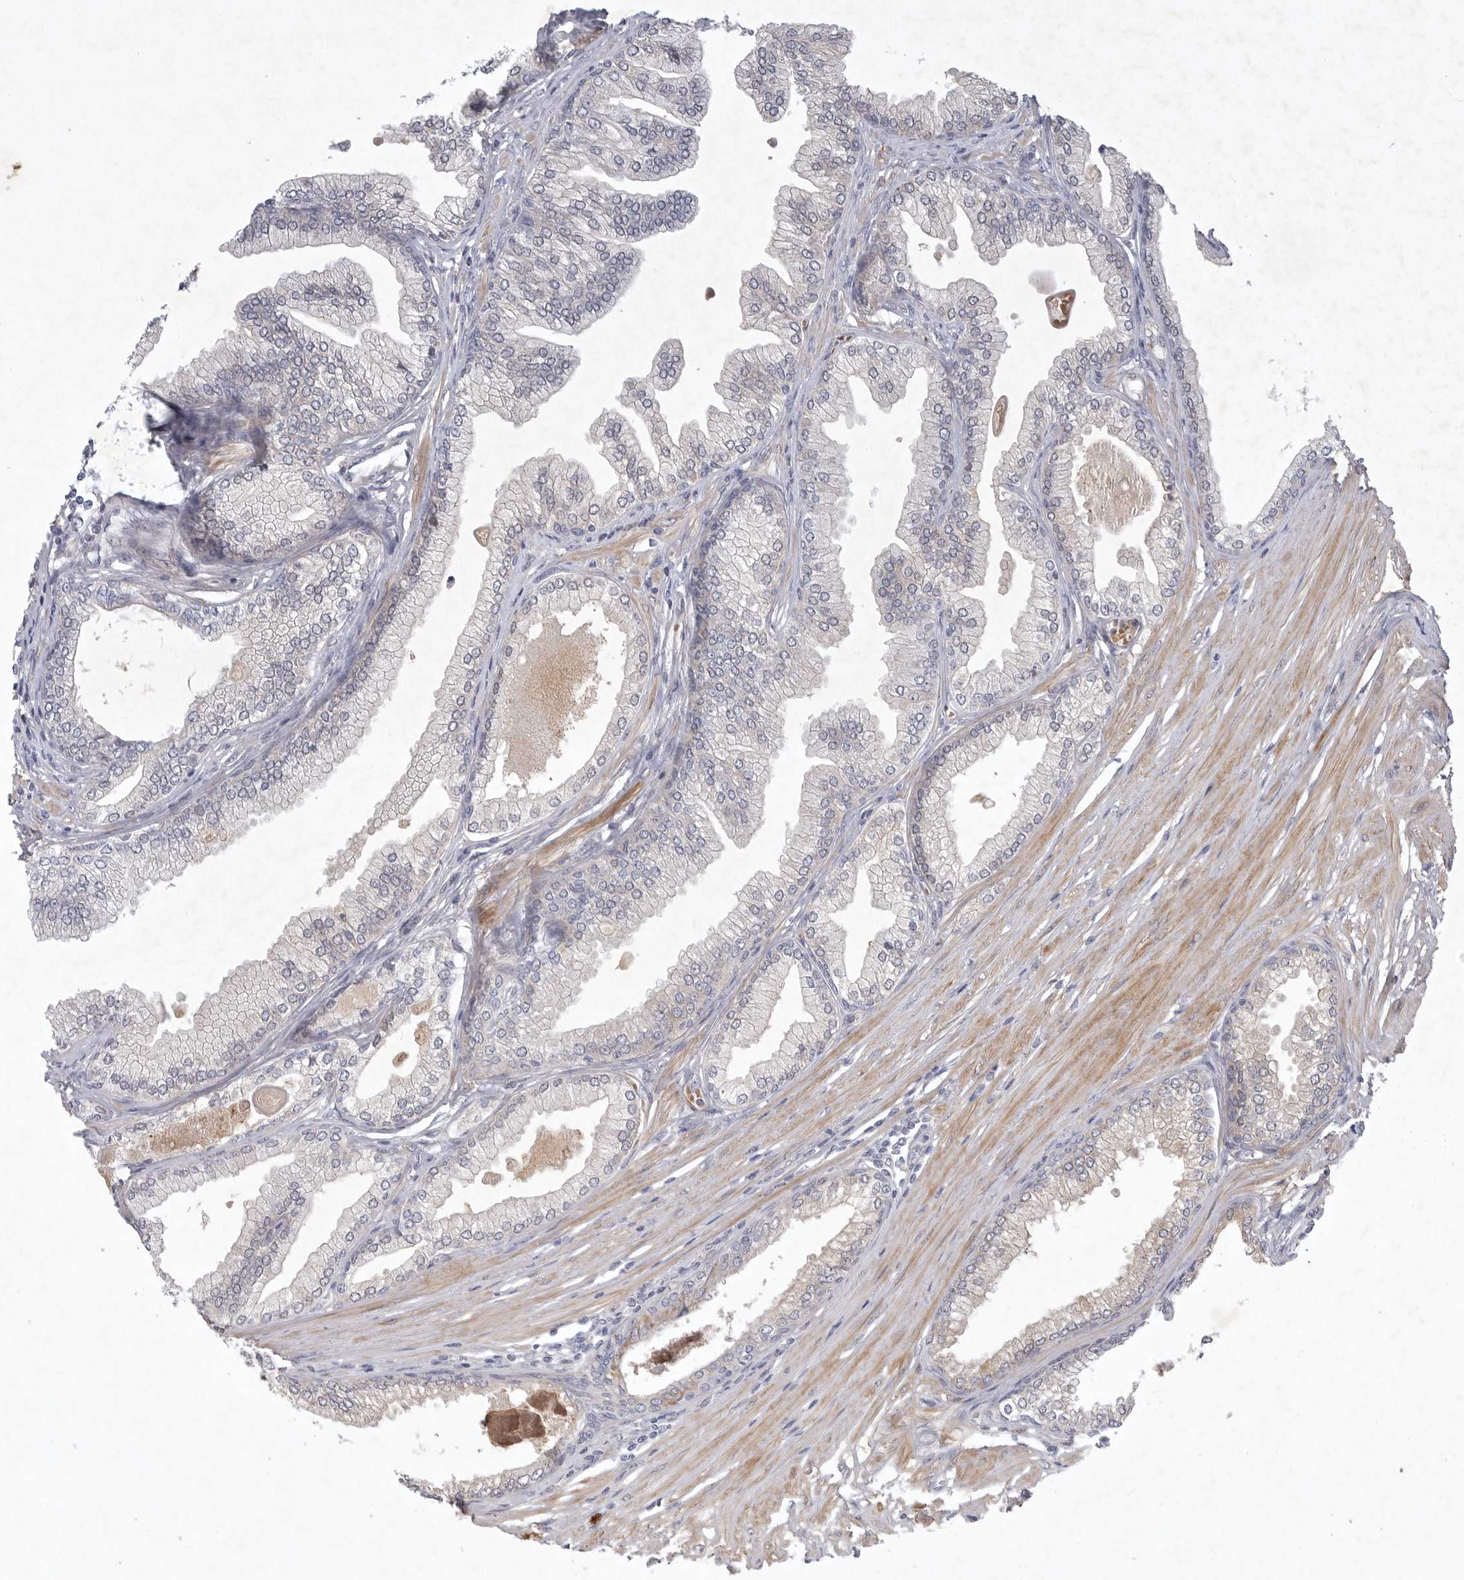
{"staining": {"intensity": "negative", "quantity": "none", "location": "none"}, "tissue": "prostate cancer", "cell_type": "Tumor cells", "image_type": "cancer", "snomed": [{"axis": "morphology", "description": "Adenocarcinoma, Low grade"}, {"axis": "topography", "description": "Prostate"}], "caption": "Human low-grade adenocarcinoma (prostate) stained for a protein using immunohistochemistry demonstrates no positivity in tumor cells.", "gene": "BZW2", "patient": {"sex": "male", "age": 52}}